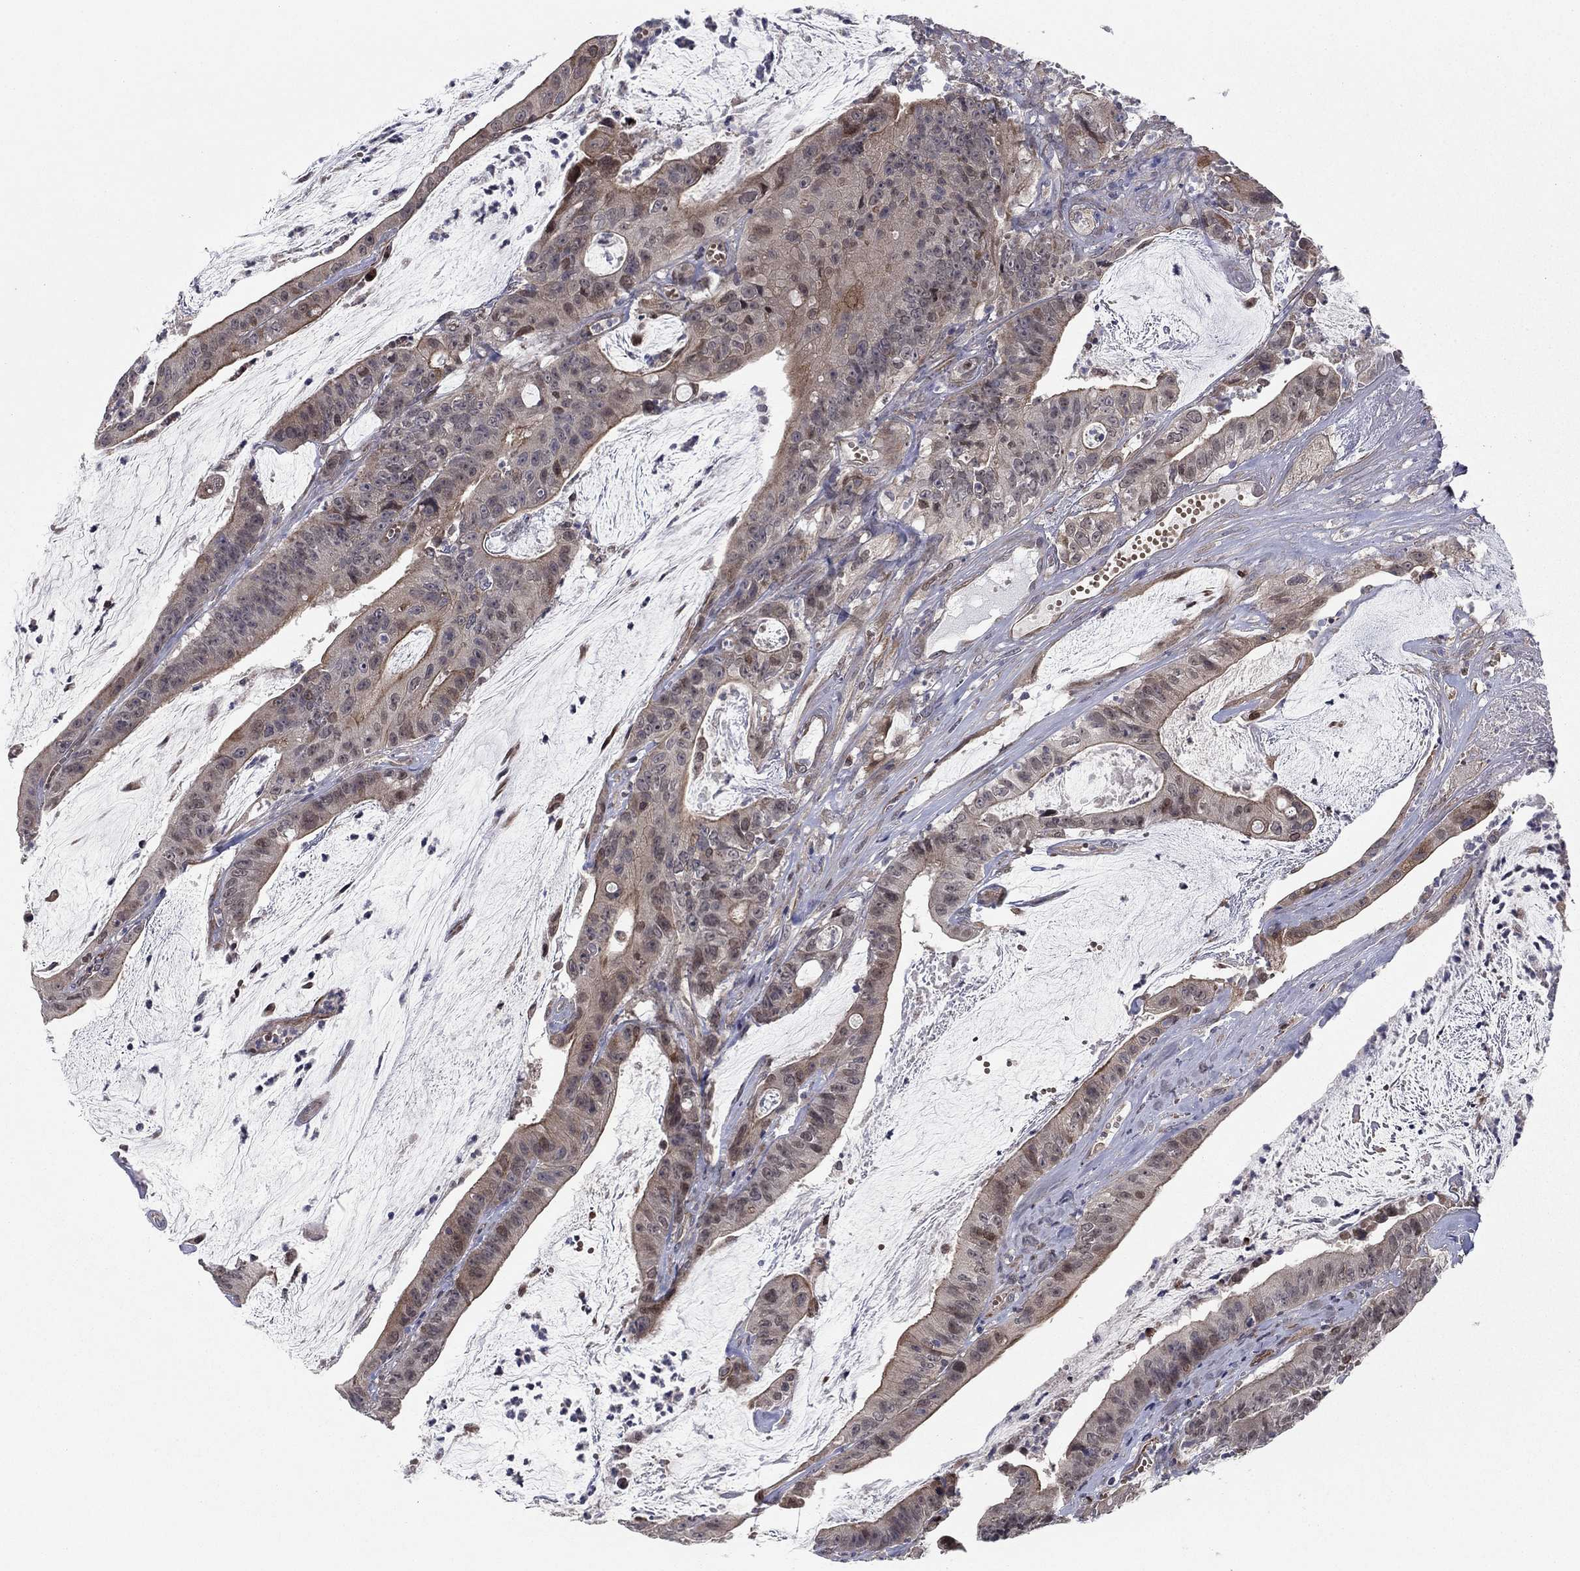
{"staining": {"intensity": "moderate", "quantity": "<25%", "location": "cytoplasmic/membranous,nuclear"}, "tissue": "colorectal cancer", "cell_type": "Tumor cells", "image_type": "cancer", "snomed": [{"axis": "morphology", "description": "Adenocarcinoma, NOS"}, {"axis": "topography", "description": "Colon"}], "caption": "Immunohistochemistry (IHC) of colorectal cancer (adenocarcinoma) exhibits low levels of moderate cytoplasmic/membranous and nuclear expression in about <25% of tumor cells. (DAB IHC, brown staining for protein, blue staining for nuclei).", "gene": "BCL11A", "patient": {"sex": "female", "age": 69}}